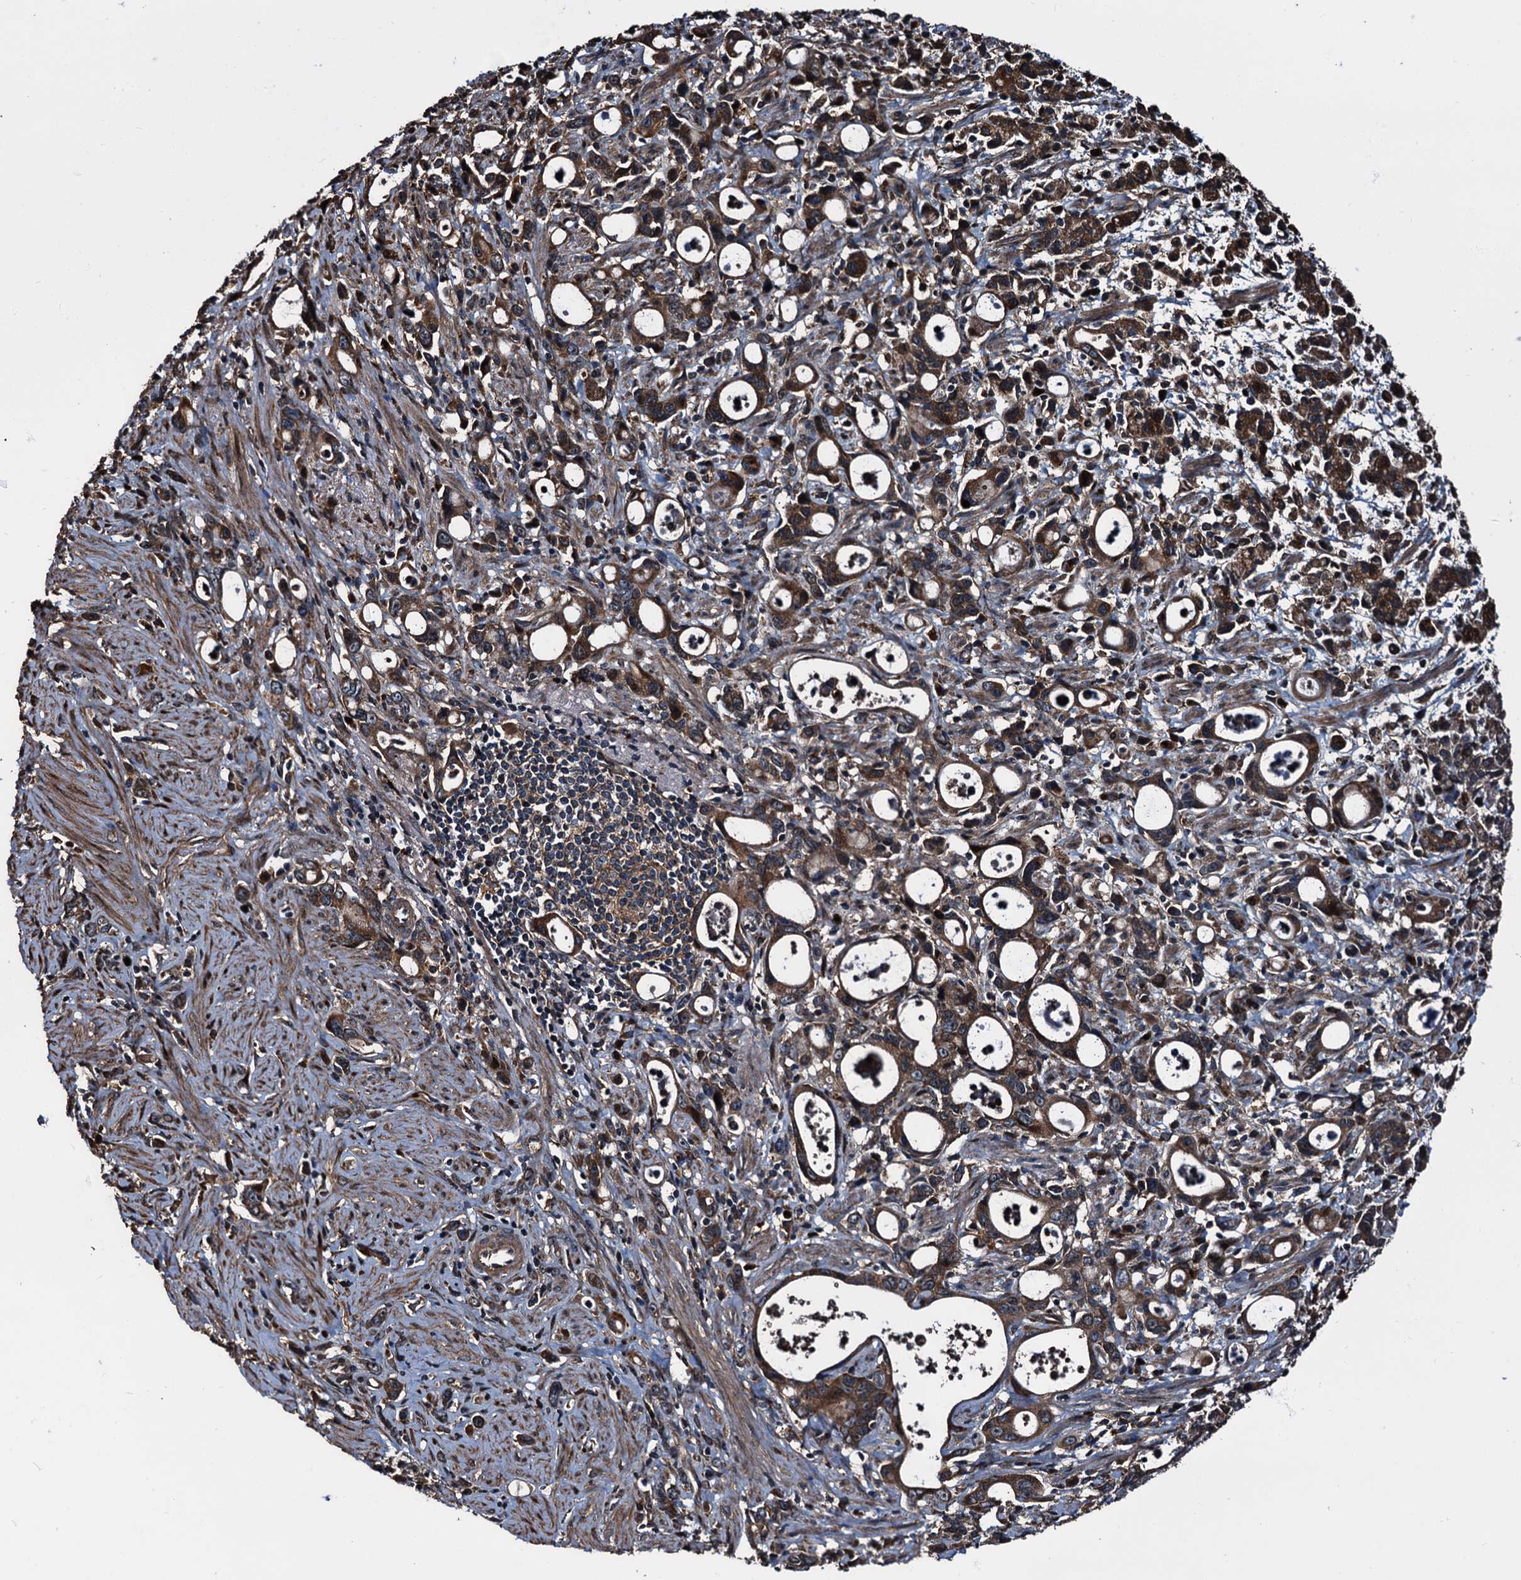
{"staining": {"intensity": "strong", "quantity": ">75%", "location": "cytoplasmic/membranous"}, "tissue": "stomach cancer", "cell_type": "Tumor cells", "image_type": "cancer", "snomed": [{"axis": "morphology", "description": "Adenocarcinoma, NOS"}, {"axis": "topography", "description": "Stomach, lower"}], "caption": "Immunohistochemical staining of stomach cancer (adenocarcinoma) exhibits strong cytoplasmic/membranous protein staining in approximately >75% of tumor cells.", "gene": "PEX5", "patient": {"sex": "female", "age": 43}}